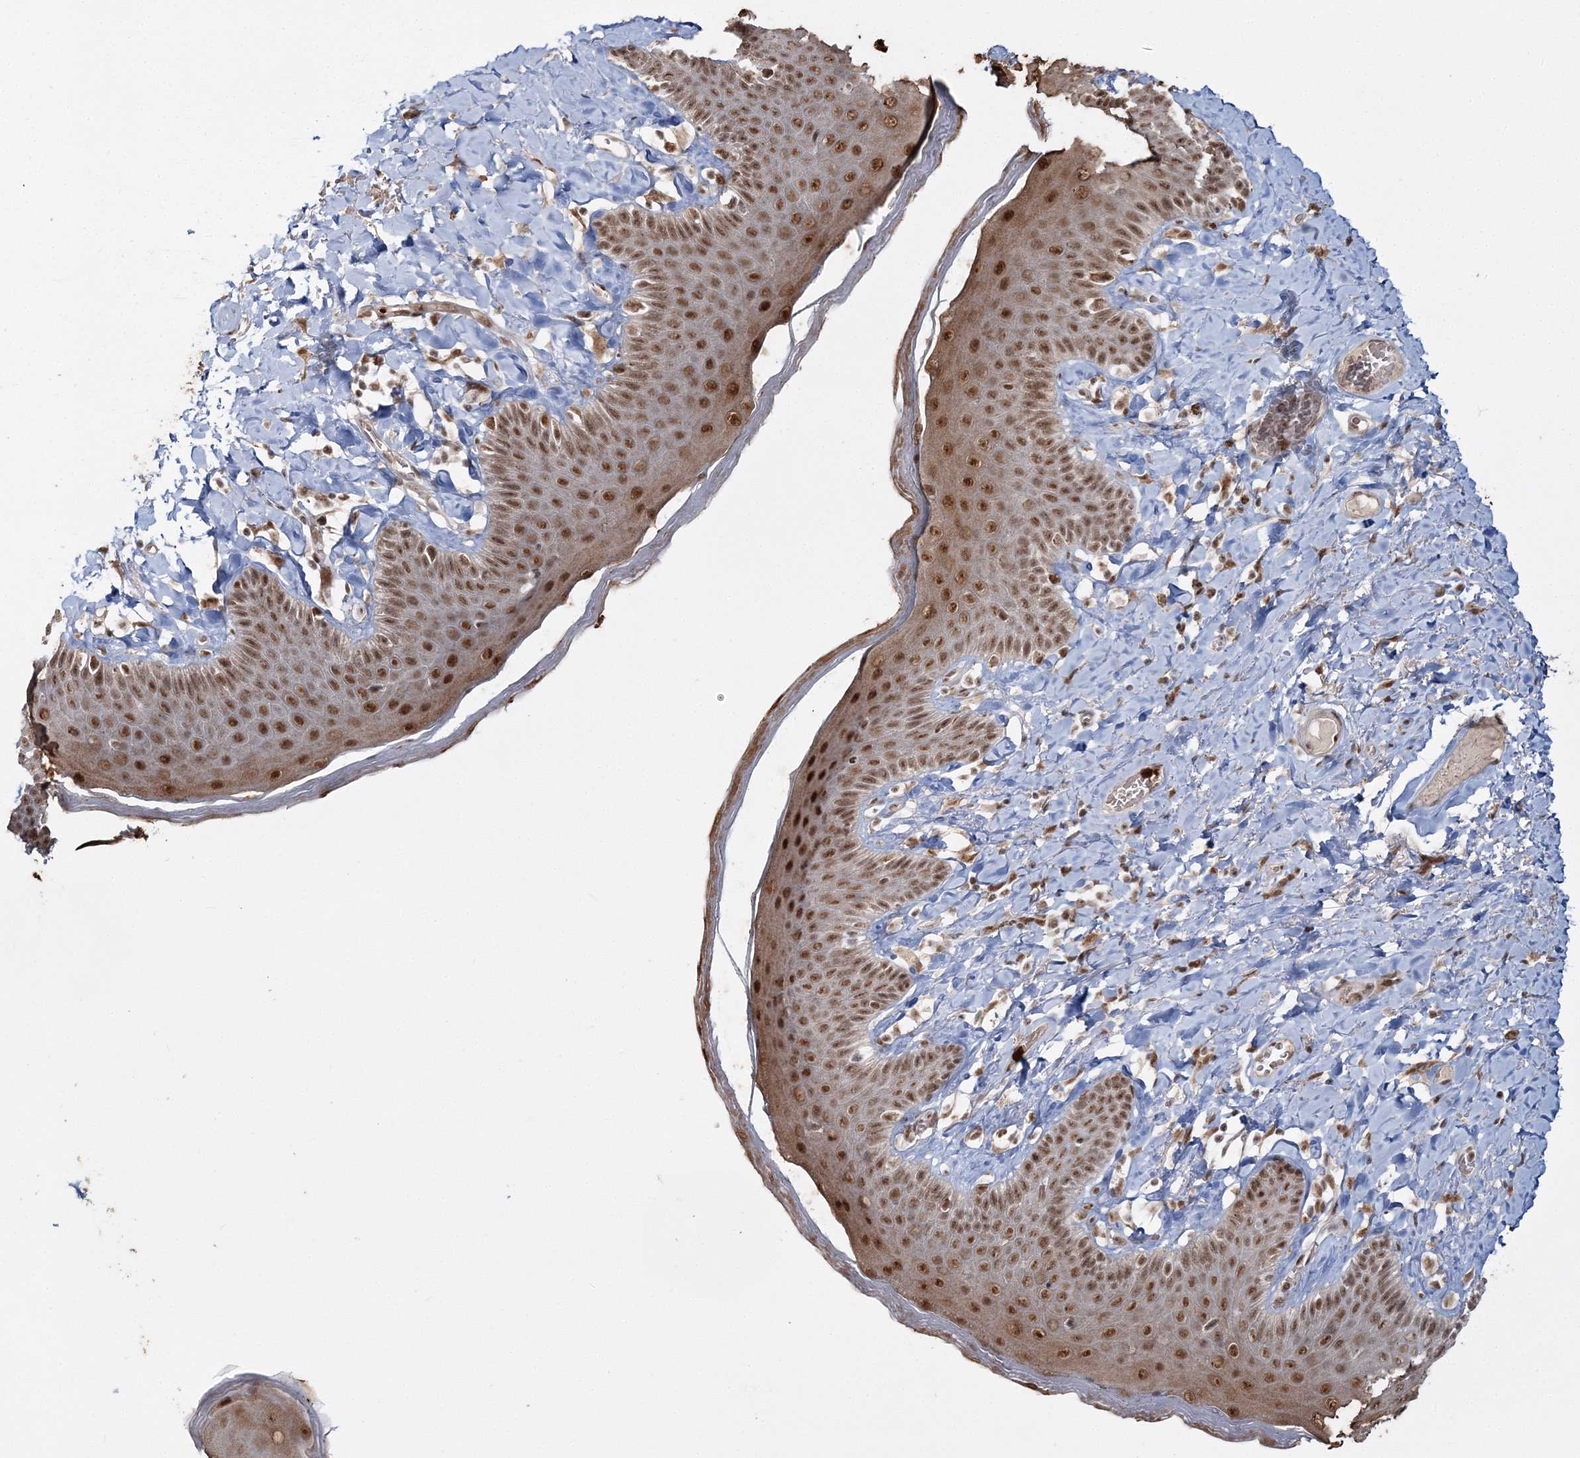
{"staining": {"intensity": "moderate", "quantity": ">75%", "location": "nuclear"}, "tissue": "skin", "cell_type": "Epidermal cells", "image_type": "normal", "snomed": [{"axis": "morphology", "description": "Normal tissue, NOS"}, {"axis": "topography", "description": "Anal"}], "caption": "Protein staining displays moderate nuclear expression in about >75% of epidermal cells in unremarkable skin. (DAB (3,3'-diaminobenzidine) IHC with brightfield microscopy, high magnification).", "gene": "ENSG00000290315", "patient": {"sex": "male", "age": 69}}